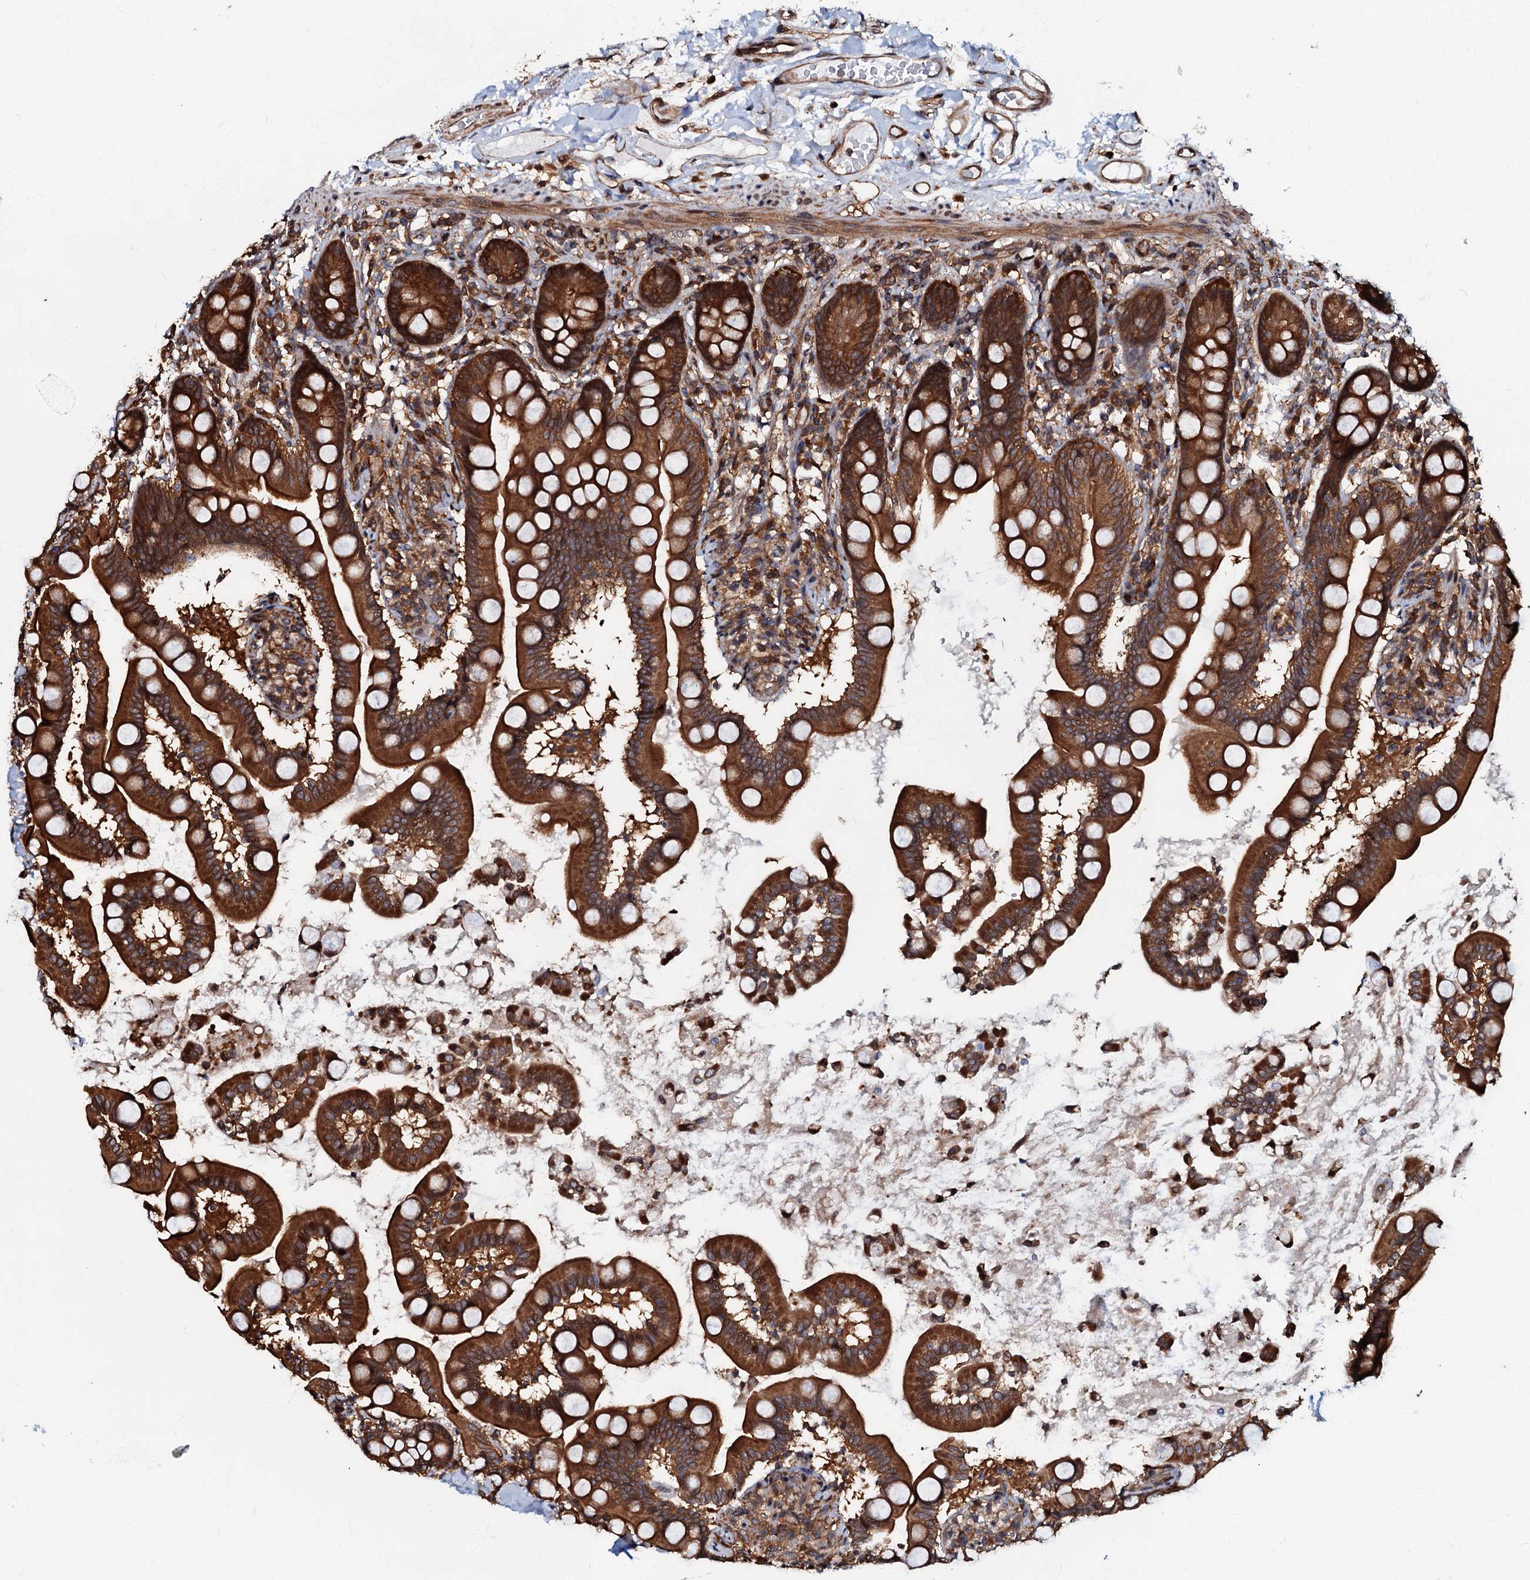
{"staining": {"intensity": "strong", "quantity": ">75%", "location": "cytoplasmic/membranous"}, "tissue": "small intestine", "cell_type": "Glandular cells", "image_type": "normal", "snomed": [{"axis": "morphology", "description": "Normal tissue, NOS"}, {"axis": "topography", "description": "Small intestine"}], "caption": "Immunohistochemical staining of benign human small intestine reveals high levels of strong cytoplasmic/membranous expression in approximately >75% of glandular cells. The staining is performed using DAB brown chromogen to label protein expression. The nuclei are counter-stained blue using hematoxylin.", "gene": "OSBP", "patient": {"sex": "female", "age": 64}}